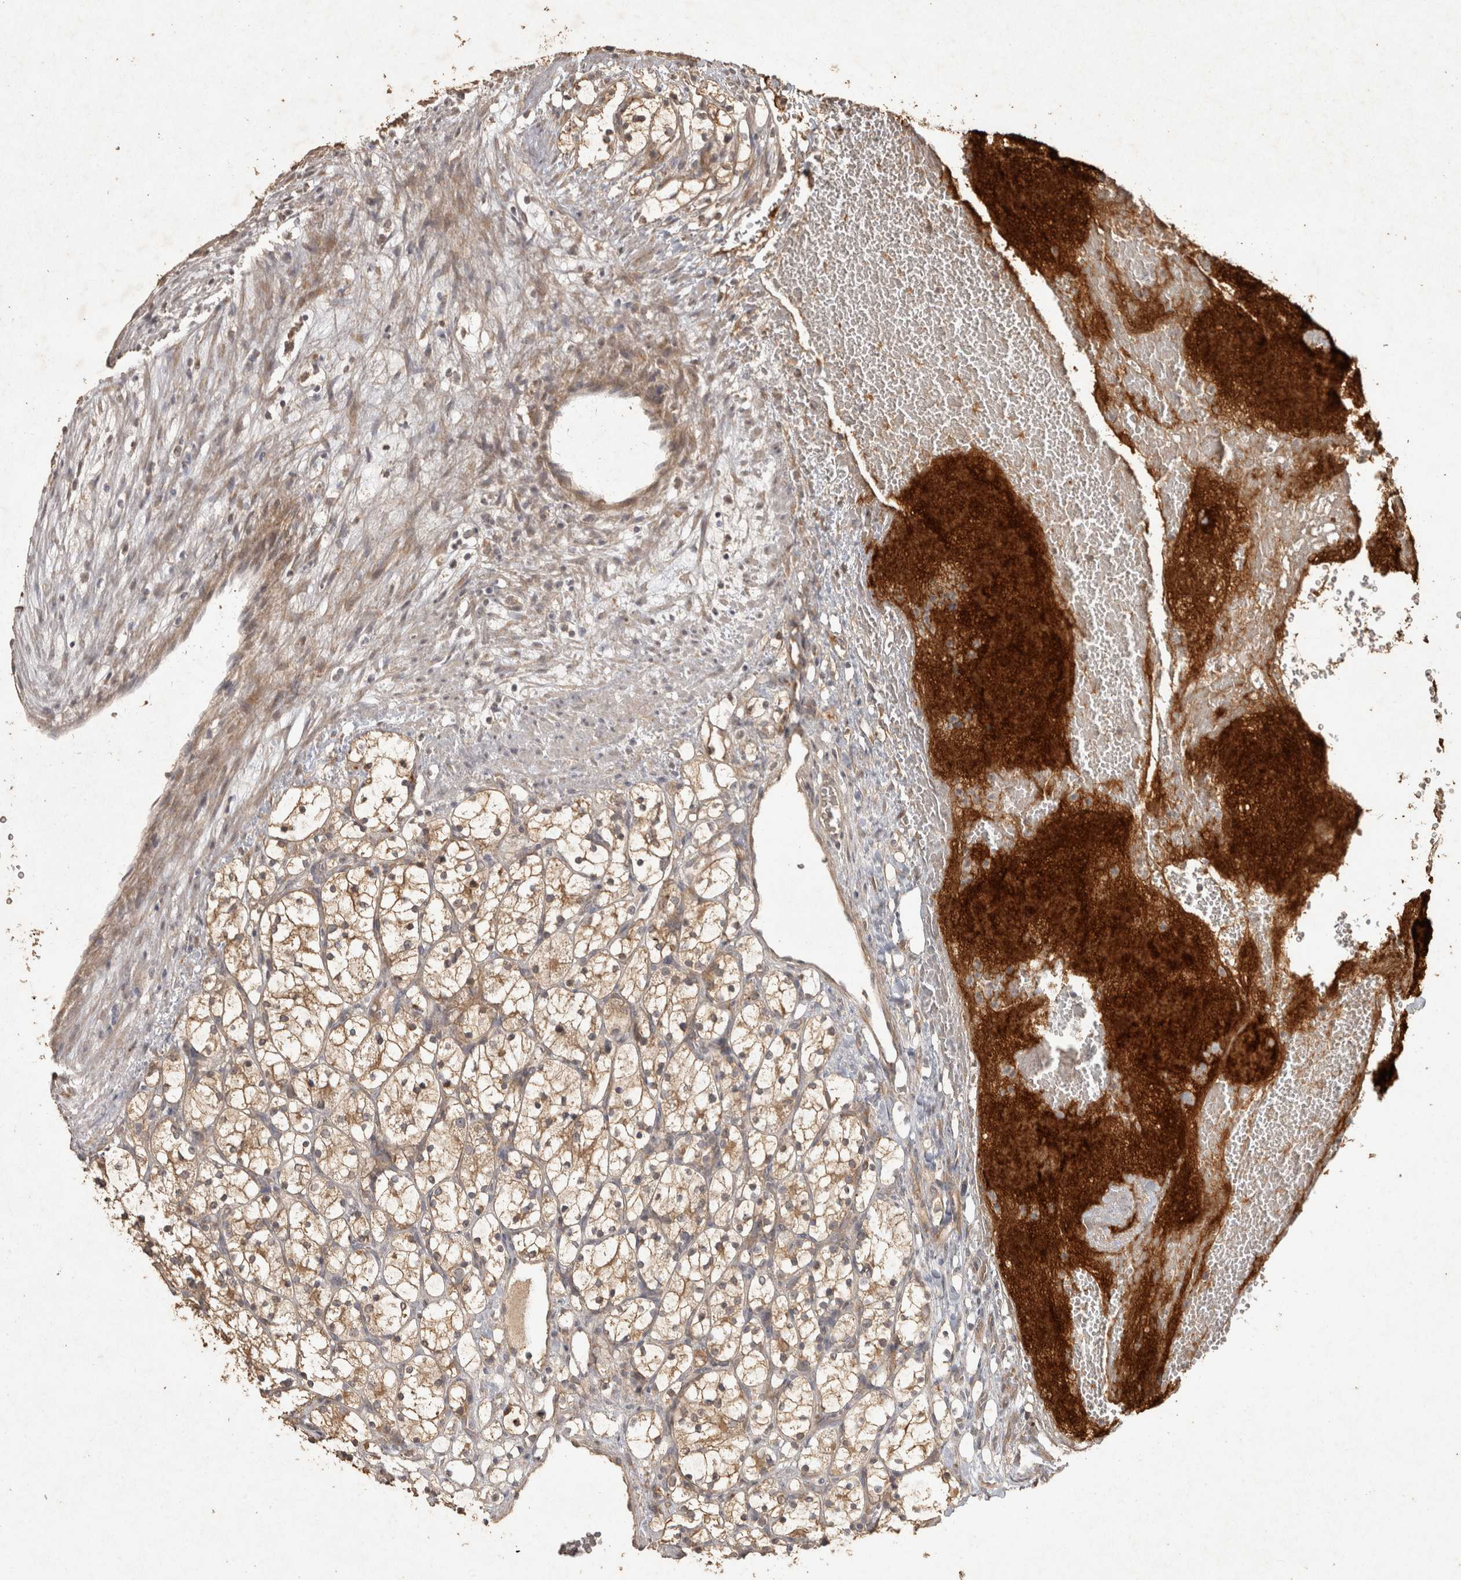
{"staining": {"intensity": "moderate", "quantity": ">75%", "location": "cytoplasmic/membranous"}, "tissue": "renal cancer", "cell_type": "Tumor cells", "image_type": "cancer", "snomed": [{"axis": "morphology", "description": "Adenocarcinoma, NOS"}, {"axis": "topography", "description": "Kidney"}], "caption": "Protein expression analysis of human renal cancer reveals moderate cytoplasmic/membranous positivity in about >75% of tumor cells. (Brightfield microscopy of DAB IHC at high magnification).", "gene": "OSTN", "patient": {"sex": "female", "age": 69}}